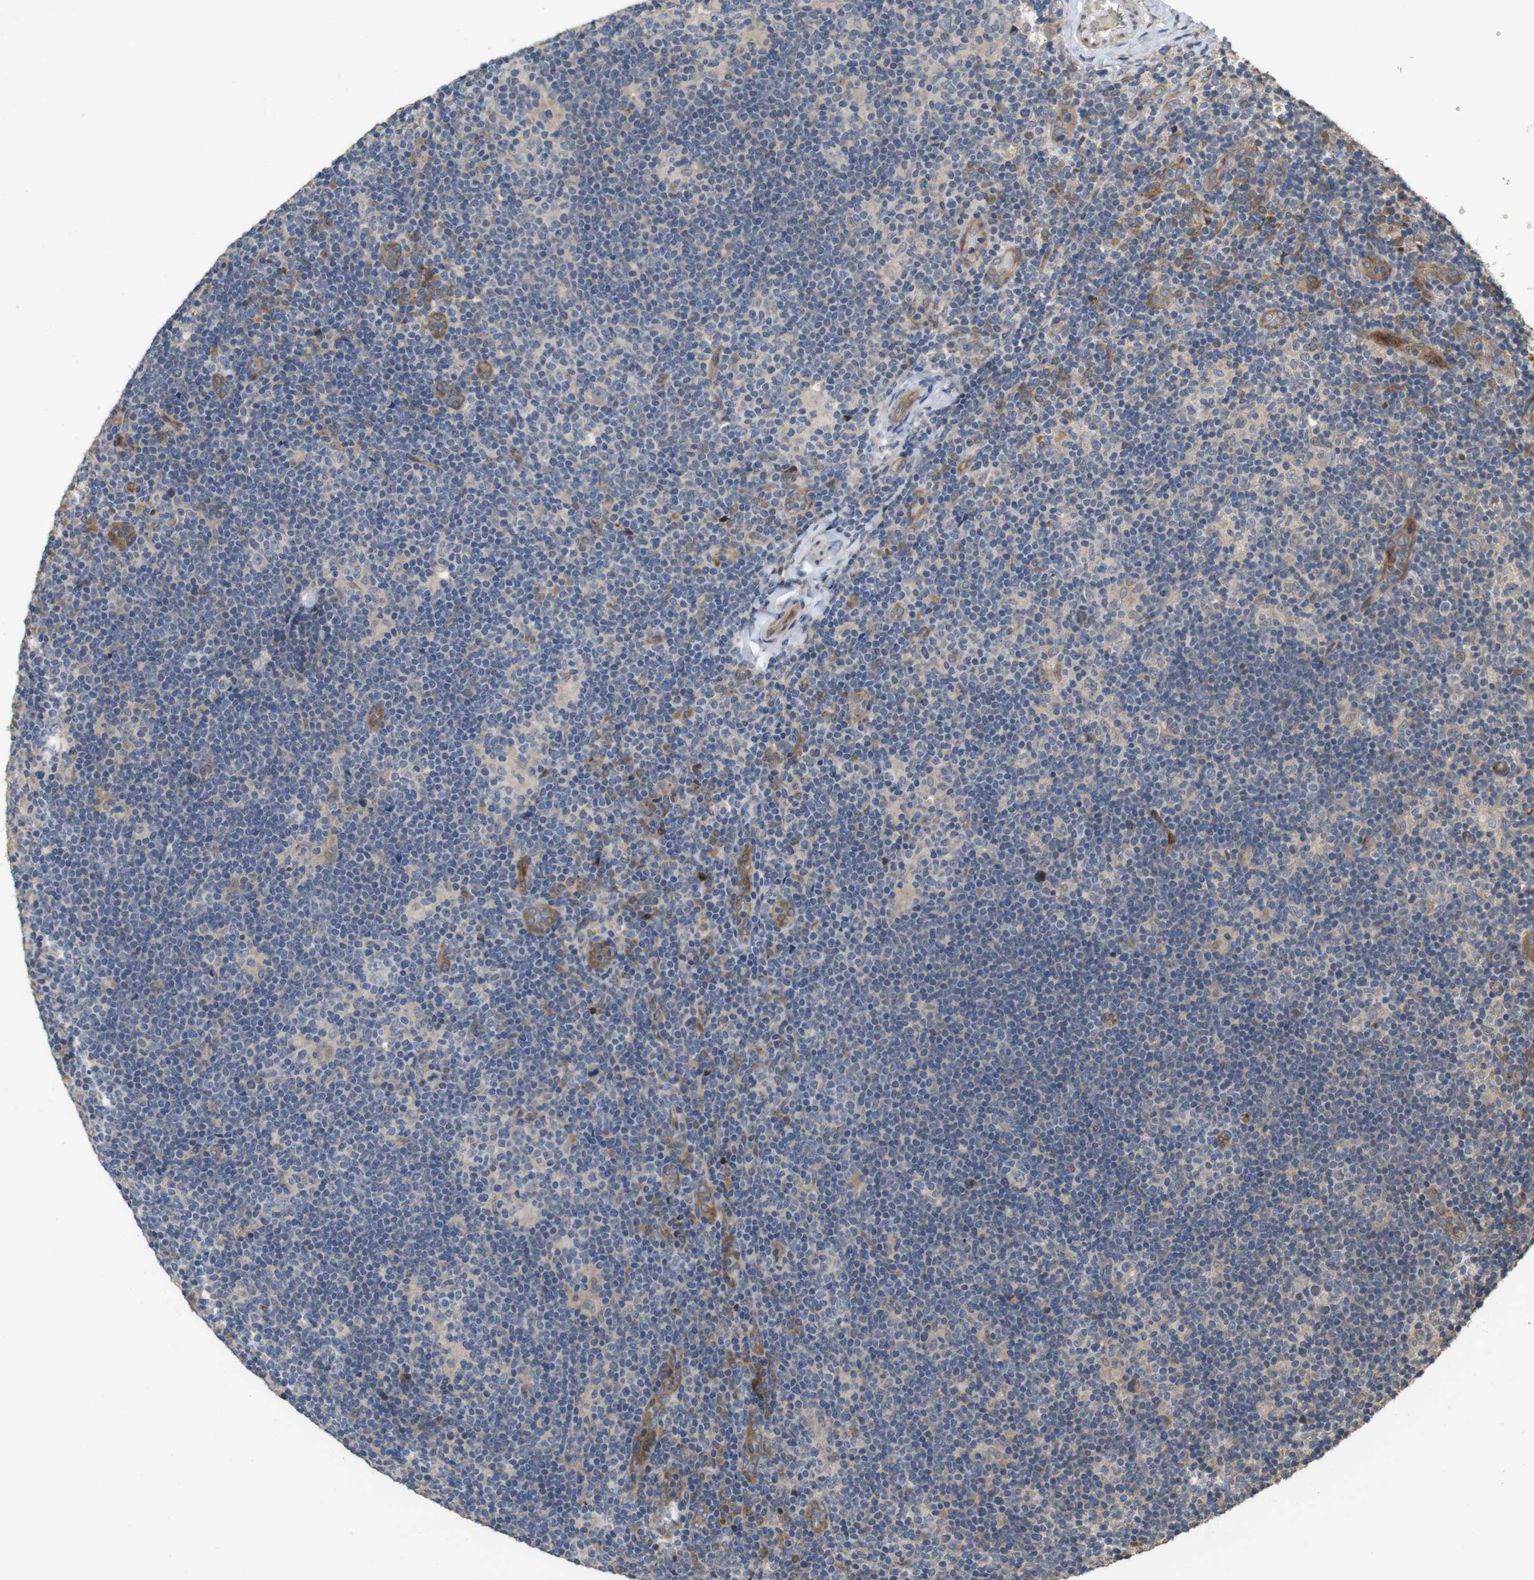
{"staining": {"intensity": "weak", "quantity": "<25%", "location": "cytoplasmic/membranous"}, "tissue": "lymphoma", "cell_type": "Tumor cells", "image_type": "cancer", "snomed": [{"axis": "morphology", "description": "Hodgkin's disease, NOS"}, {"axis": "topography", "description": "Lymph node"}], "caption": "This photomicrograph is of lymphoma stained with immunohistochemistry to label a protein in brown with the nuclei are counter-stained blue. There is no staining in tumor cells.", "gene": "PCDHB10", "patient": {"sex": "female", "age": 57}}